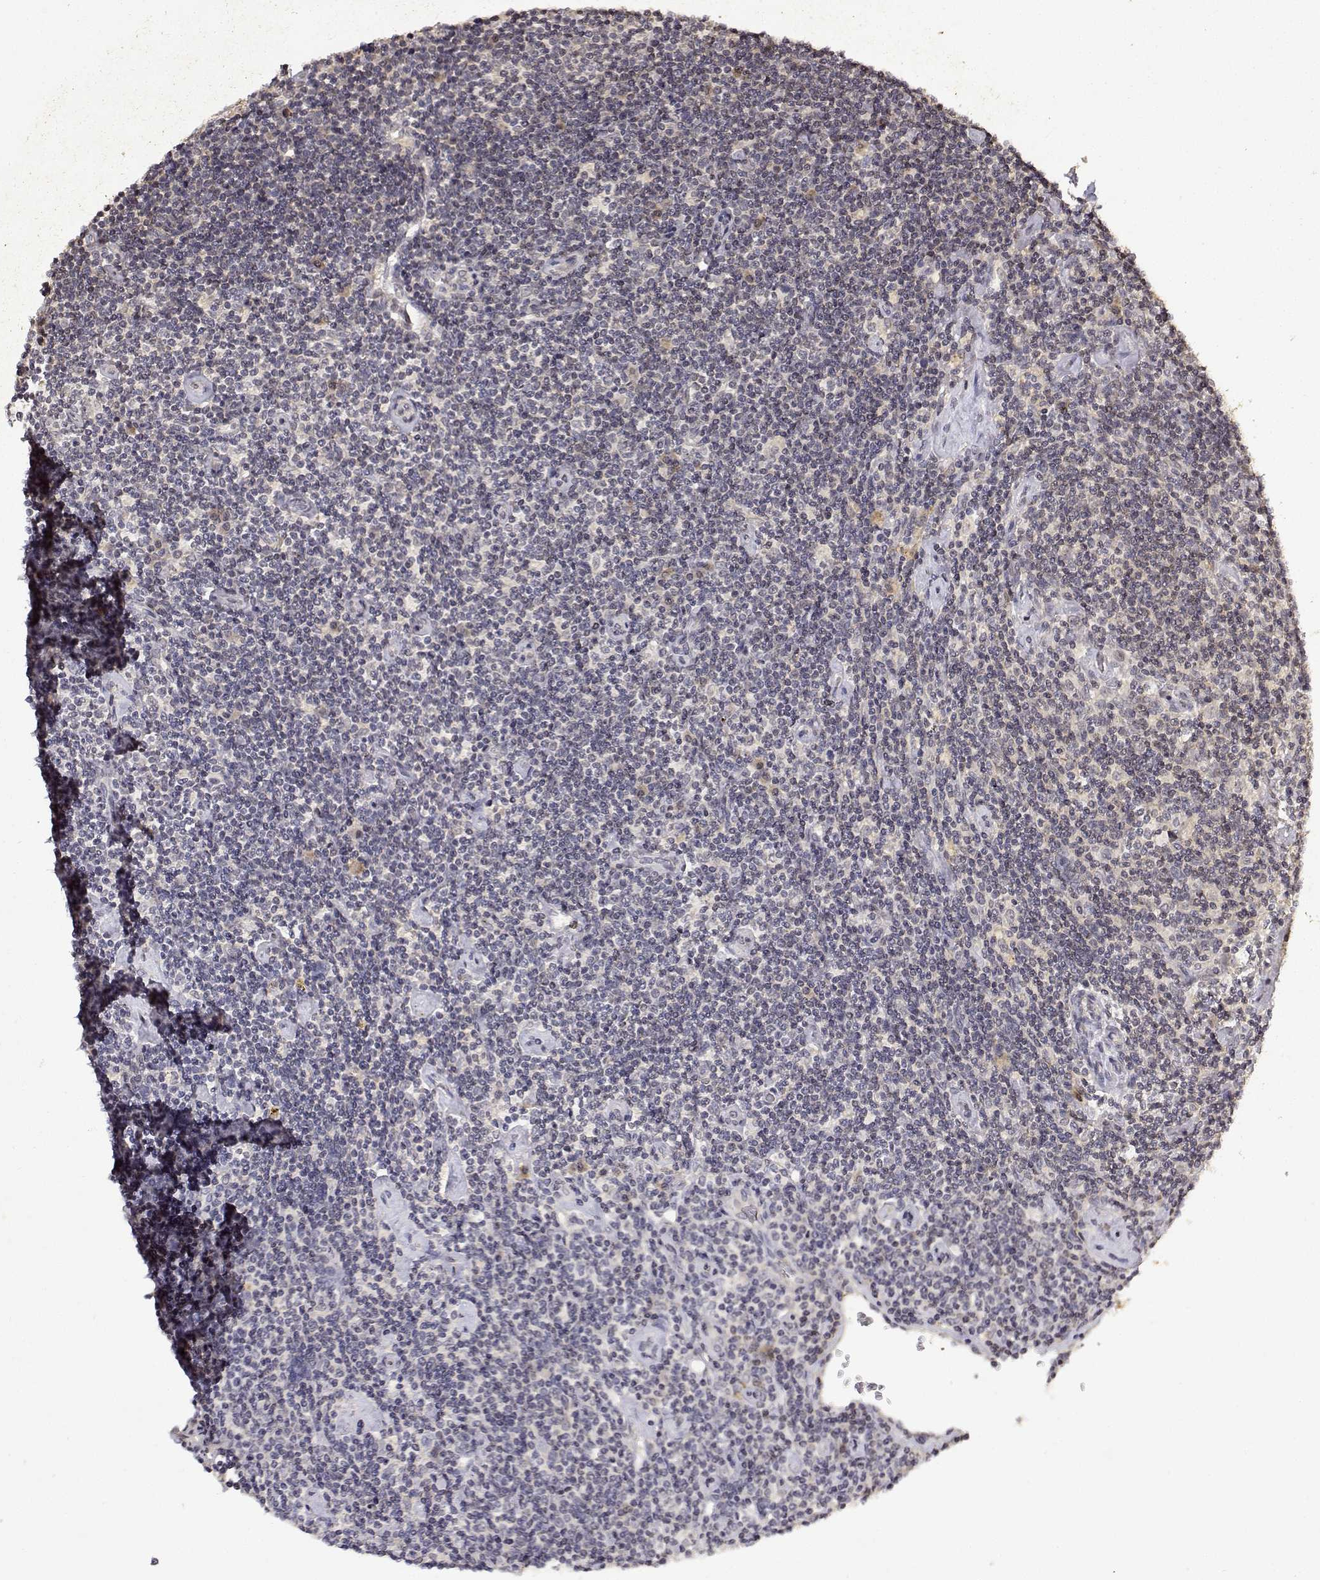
{"staining": {"intensity": "negative", "quantity": "none", "location": "none"}, "tissue": "lymphoma", "cell_type": "Tumor cells", "image_type": "cancer", "snomed": [{"axis": "morphology", "description": "Hodgkin's disease, NOS"}, {"axis": "topography", "description": "Lymph node"}], "caption": "Tumor cells show no significant protein positivity in Hodgkin's disease.", "gene": "BDNF", "patient": {"sex": "male", "age": 40}}